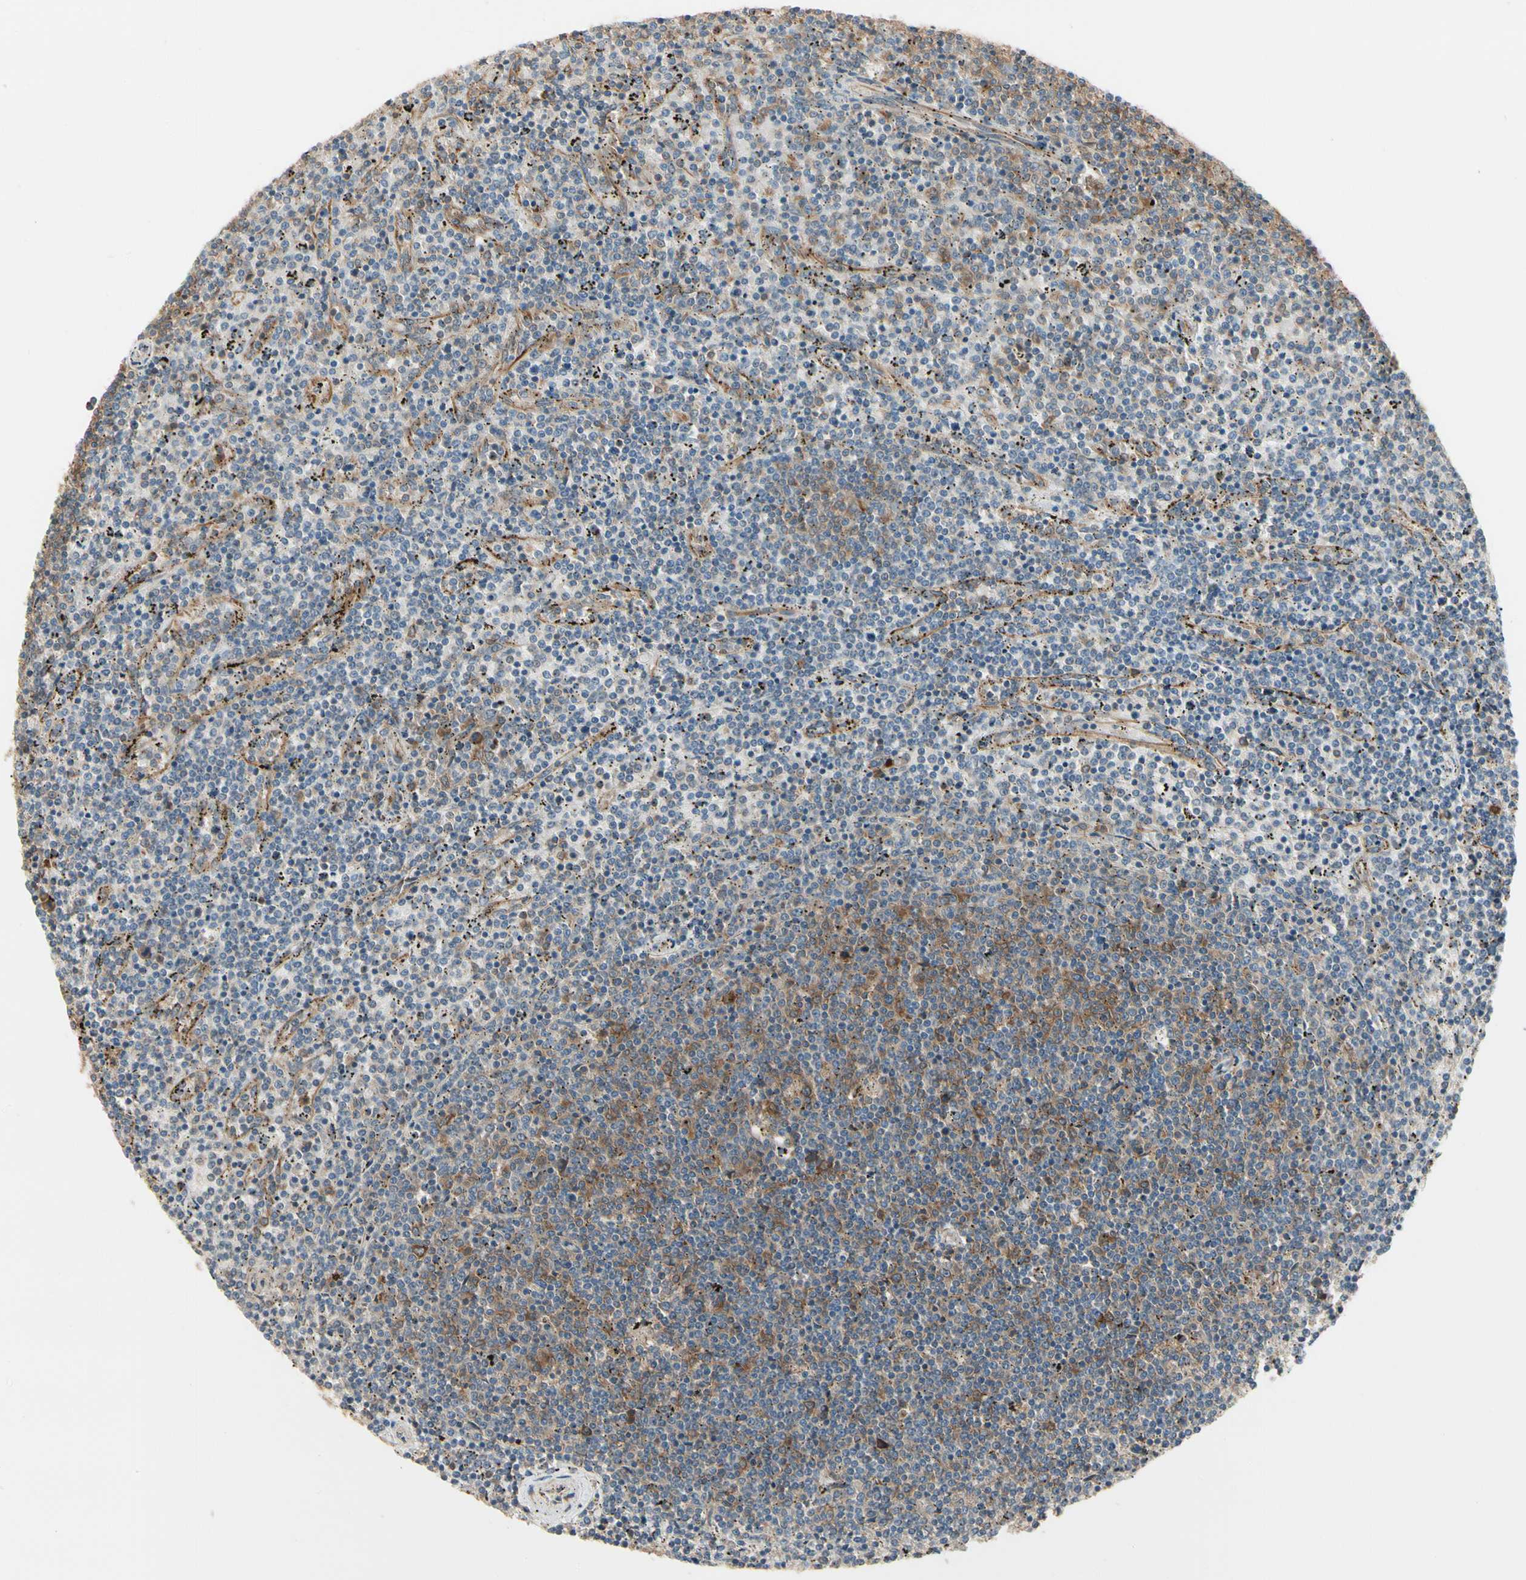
{"staining": {"intensity": "moderate", "quantity": "<25%", "location": "cytoplasmic/membranous"}, "tissue": "lymphoma", "cell_type": "Tumor cells", "image_type": "cancer", "snomed": [{"axis": "morphology", "description": "Malignant lymphoma, non-Hodgkin's type, Low grade"}, {"axis": "topography", "description": "Spleen"}], "caption": "Protein expression analysis of human lymphoma reveals moderate cytoplasmic/membranous expression in approximately <25% of tumor cells.", "gene": "IRAG1", "patient": {"sex": "female", "age": 50}}